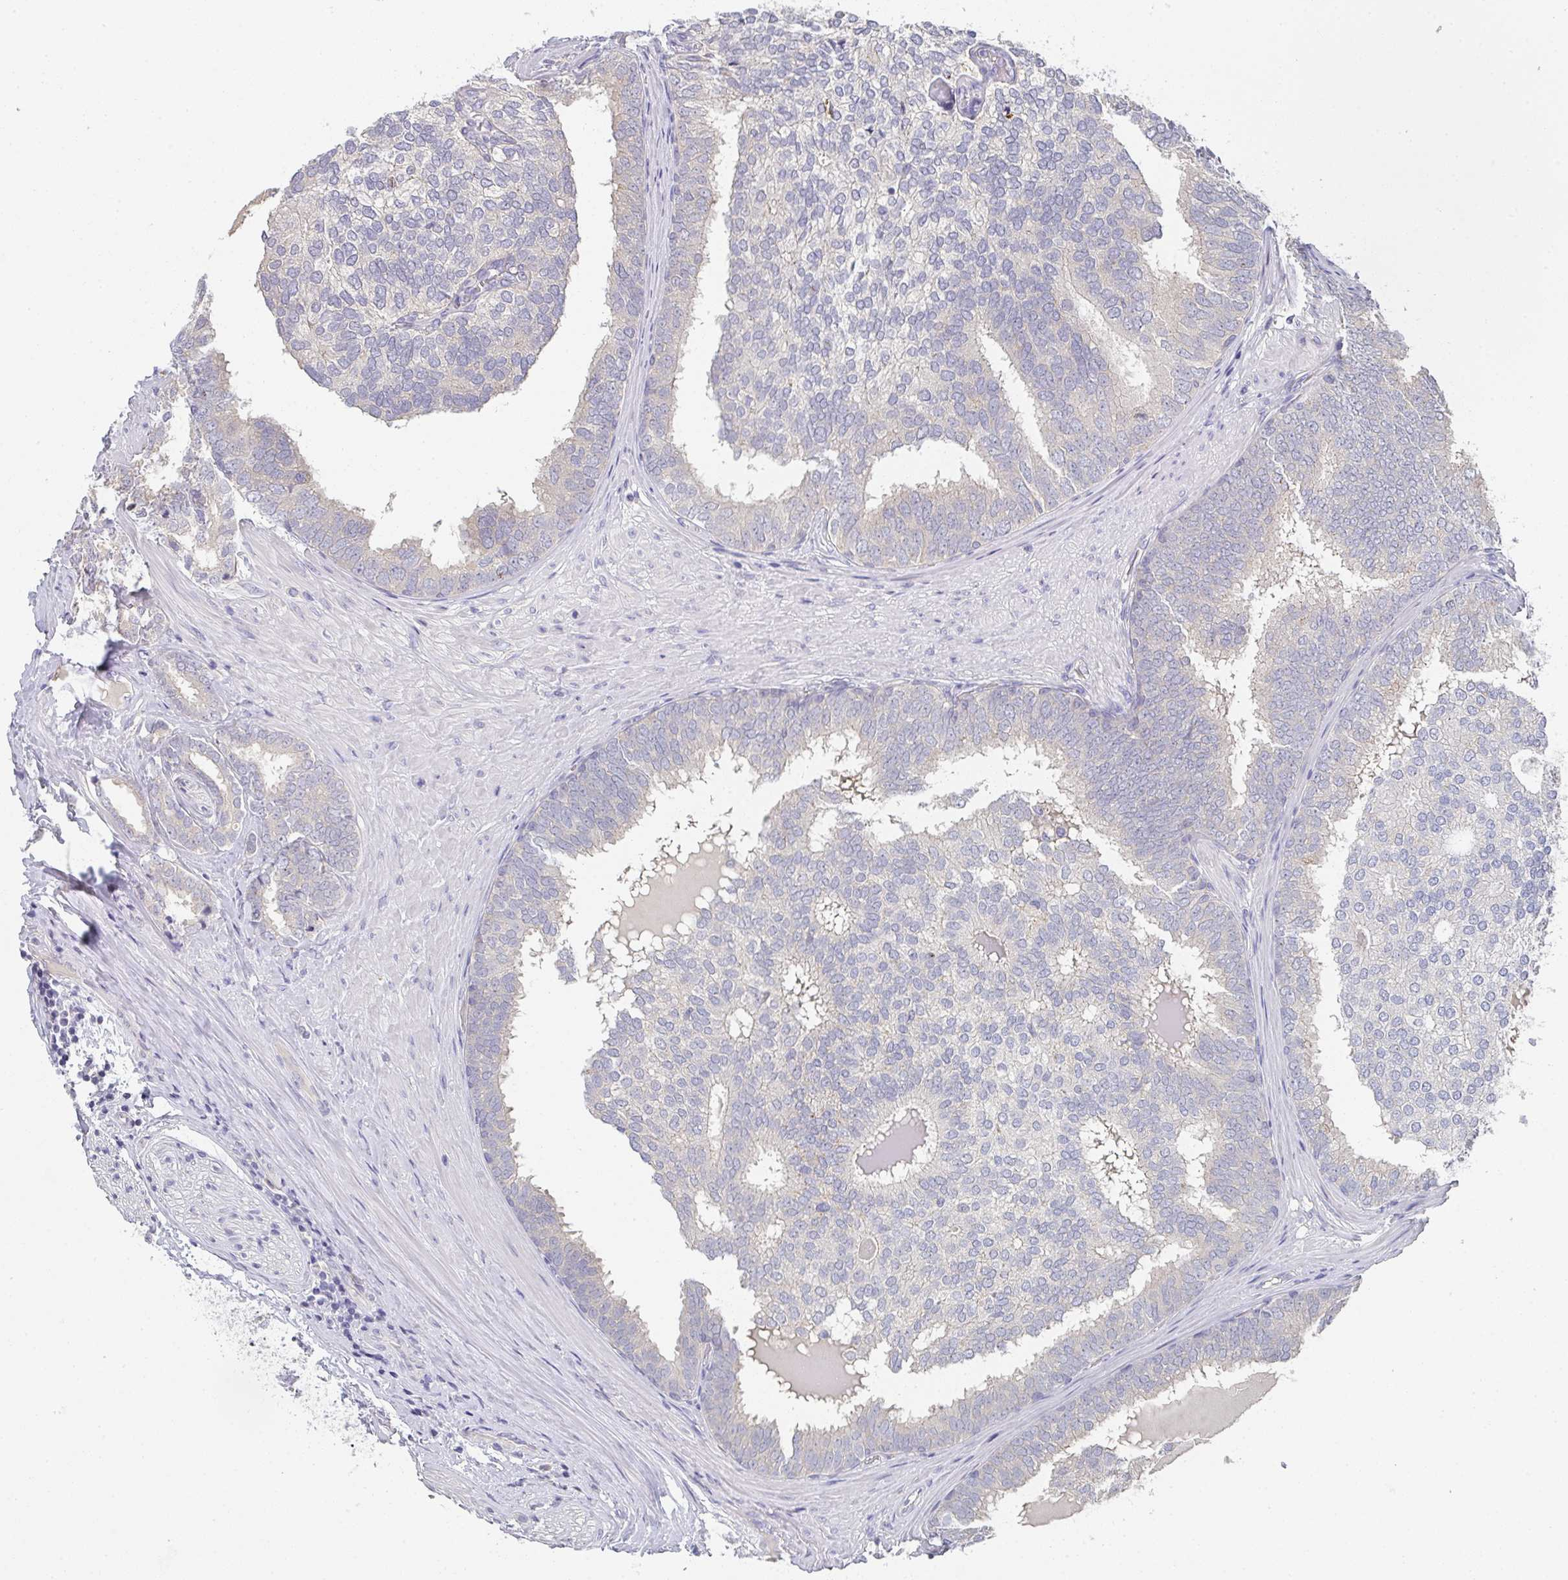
{"staining": {"intensity": "negative", "quantity": "none", "location": "none"}, "tissue": "prostate cancer", "cell_type": "Tumor cells", "image_type": "cancer", "snomed": [{"axis": "morphology", "description": "Adenocarcinoma, High grade"}, {"axis": "topography", "description": "Prostate"}], "caption": "The image demonstrates no significant positivity in tumor cells of adenocarcinoma (high-grade) (prostate). Brightfield microscopy of immunohistochemistry (IHC) stained with DAB (brown) and hematoxylin (blue), captured at high magnification.", "gene": "CHMP5", "patient": {"sex": "male", "age": 72}}